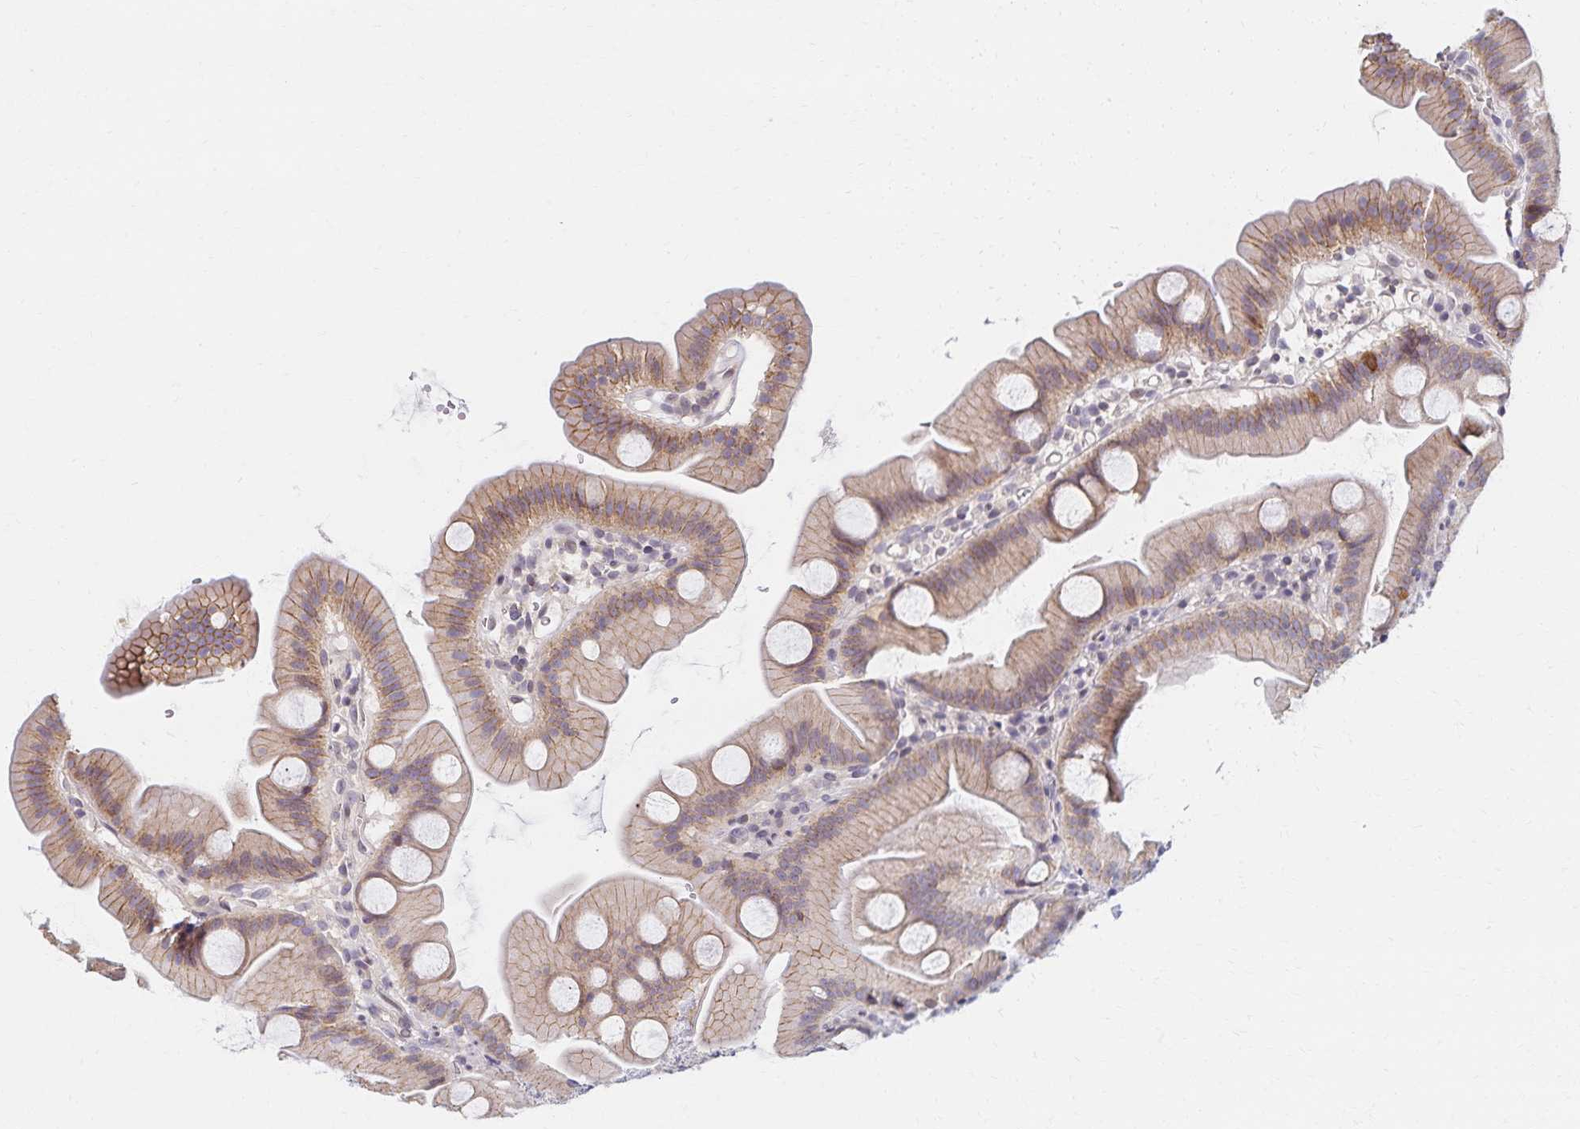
{"staining": {"intensity": "weak", "quantity": ">75%", "location": "cytoplasmic/membranous"}, "tissue": "small intestine", "cell_type": "Glandular cells", "image_type": "normal", "snomed": [{"axis": "morphology", "description": "Normal tissue, NOS"}, {"axis": "topography", "description": "Small intestine"}], "caption": "Immunohistochemical staining of normal human small intestine reveals >75% levels of weak cytoplasmic/membranous protein expression in about >75% of glandular cells. Immunohistochemistry stains the protein of interest in brown and the nuclei are stained blue.", "gene": "RAB9B", "patient": {"sex": "female", "age": 68}}